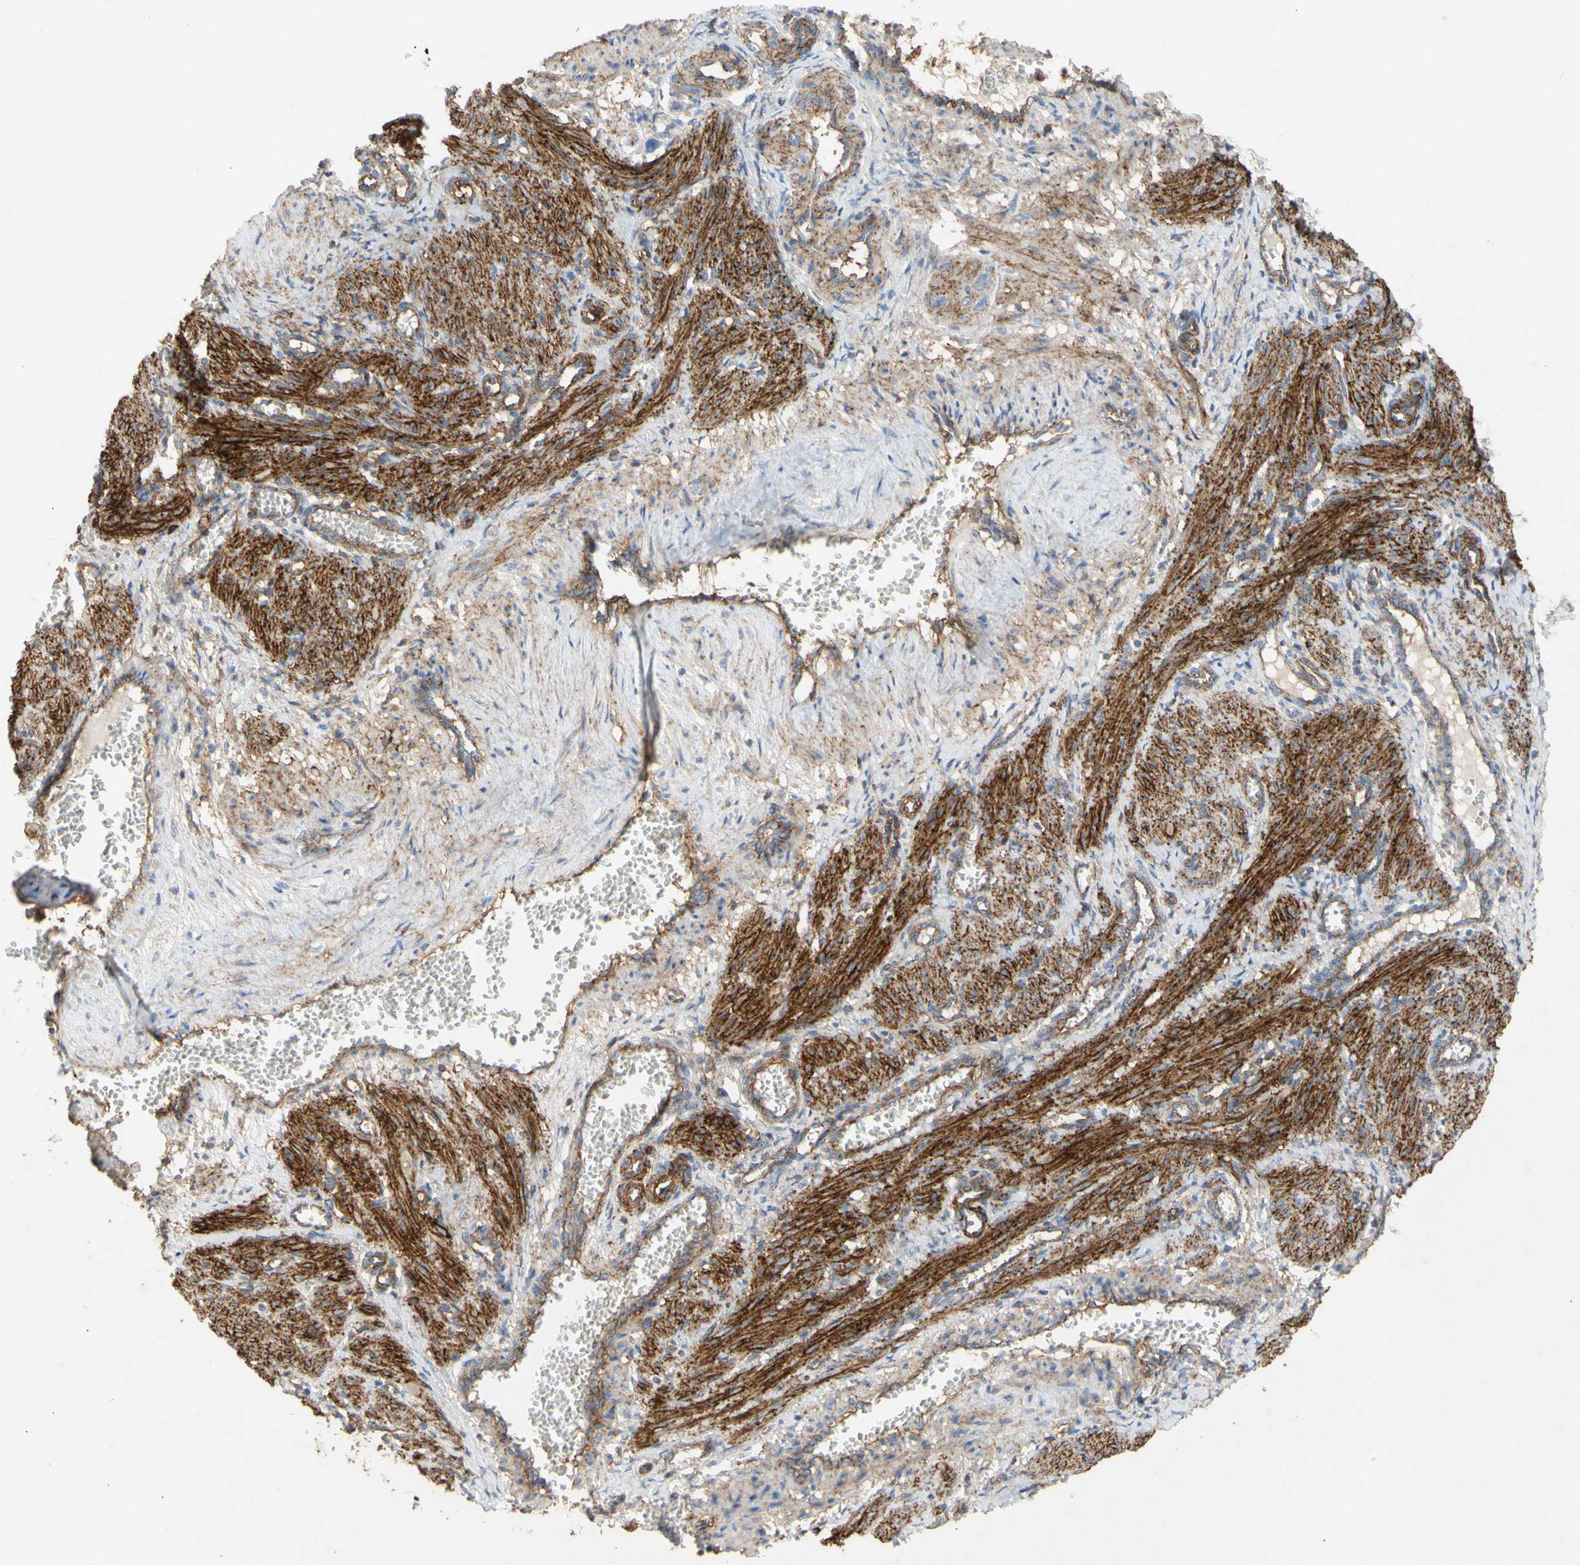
{"staining": {"intensity": "strong", "quantity": ">75%", "location": "cytoplasmic/membranous"}, "tissue": "smooth muscle", "cell_type": "Smooth muscle cells", "image_type": "normal", "snomed": [{"axis": "morphology", "description": "Normal tissue, NOS"}, {"axis": "topography", "description": "Endometrium"}], "caption": "Approximately >75% of smooth muscle cells in unremarkable human smooth muscle display strong cytoplasmic/membranous protein staining as visualized by brown immunohistochemical staining.", "gene": "ATP2A3", "patient": {"sex": "female", "age": 33}}